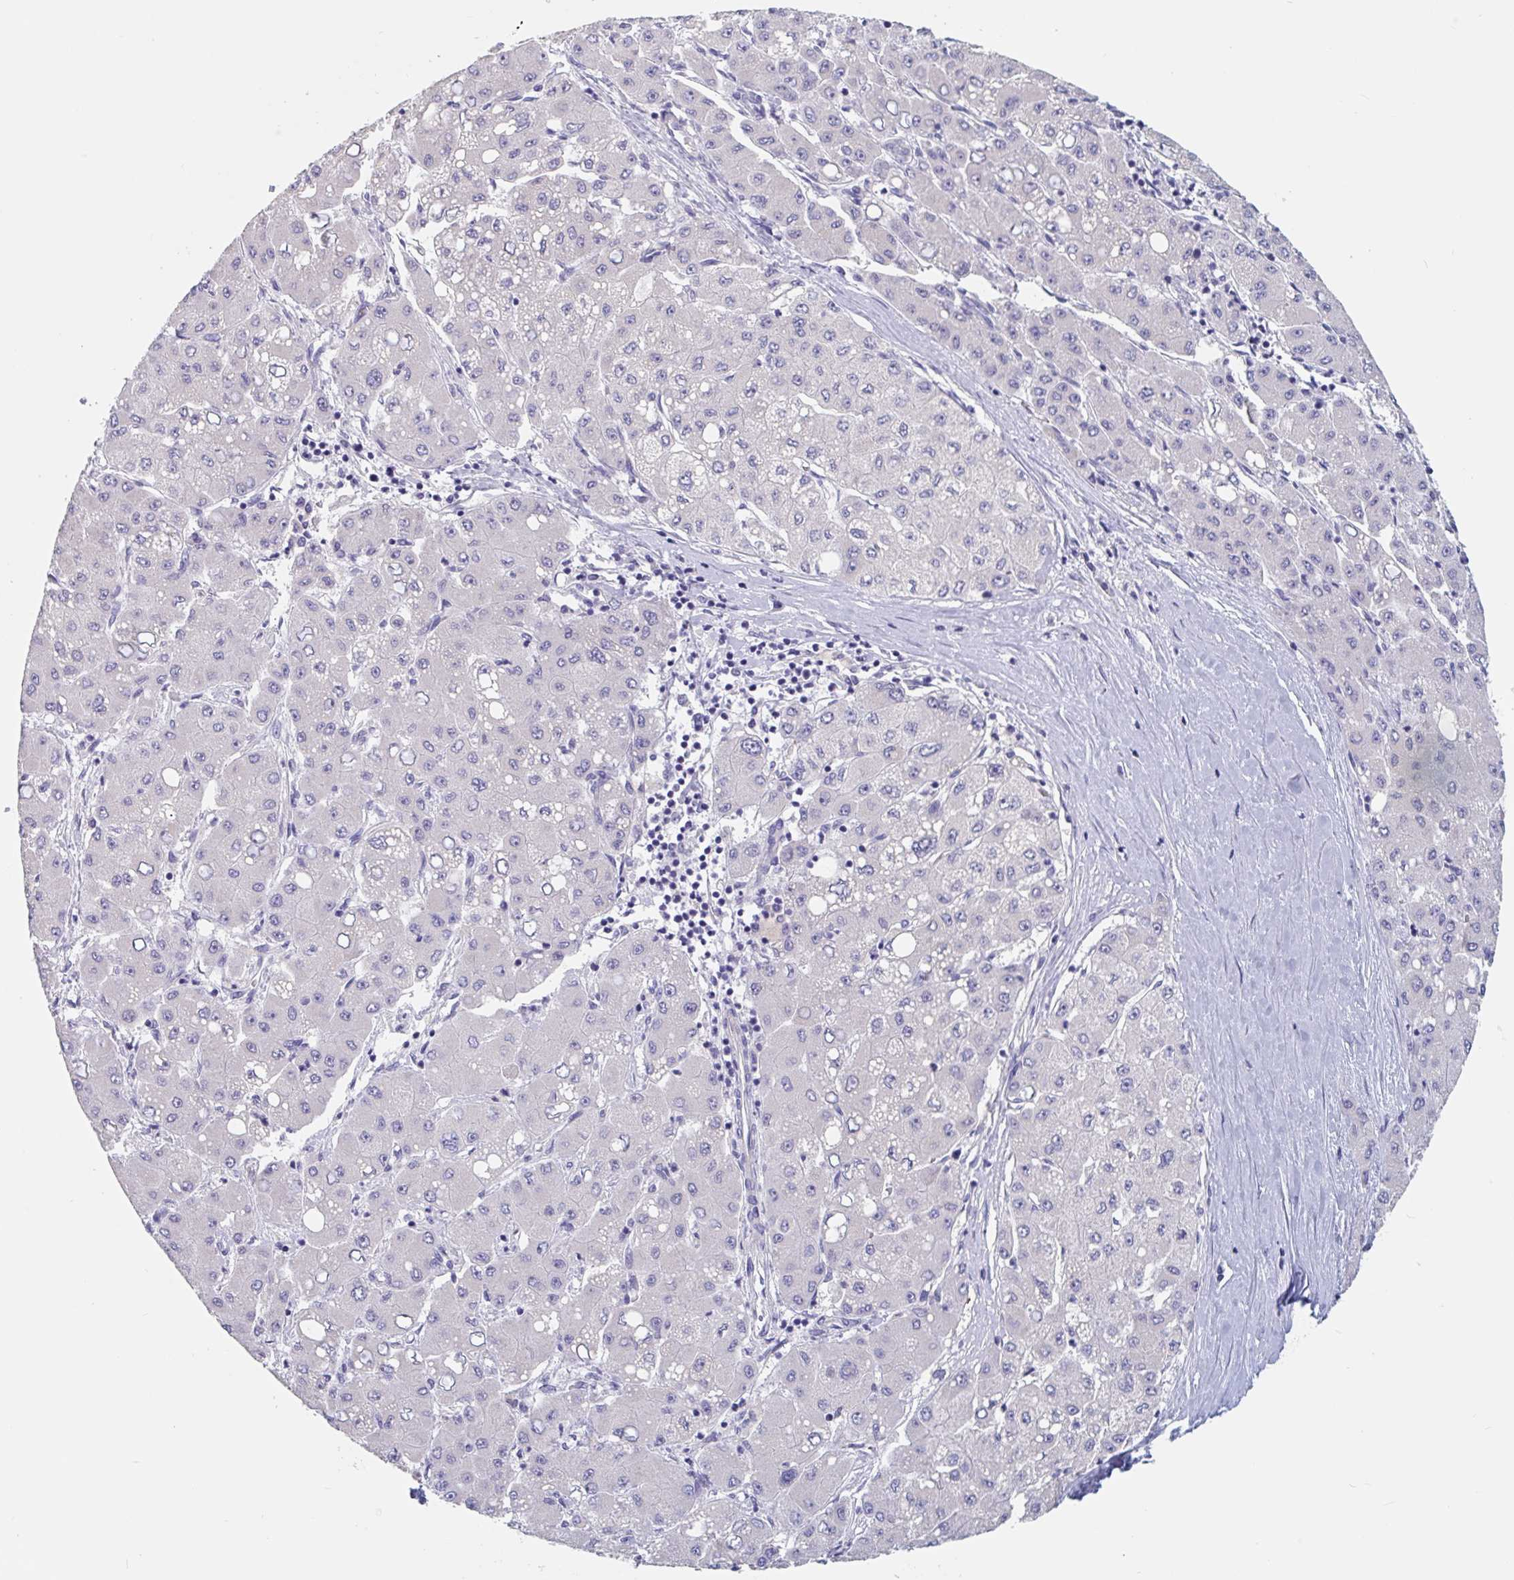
{"staining": {"intensity": "negative", "quantity": "none", "location": "none"}, "tissue": "liver cancer", "cell_type": "Tumor cells", "image_type": "cancer", "snomed": [{"axis": "morphology", "description": "Carcinoma, Hepatocellular, NOS"}, {"axis": "topography", "description": "Liver"}], "caption": "Photomicrograph shows no significant protein expression in tumor cells of hepatocellular carcinoma (liver).", "gene": "ABHD16A", "patient": {"sex": "male", "age": 40}}